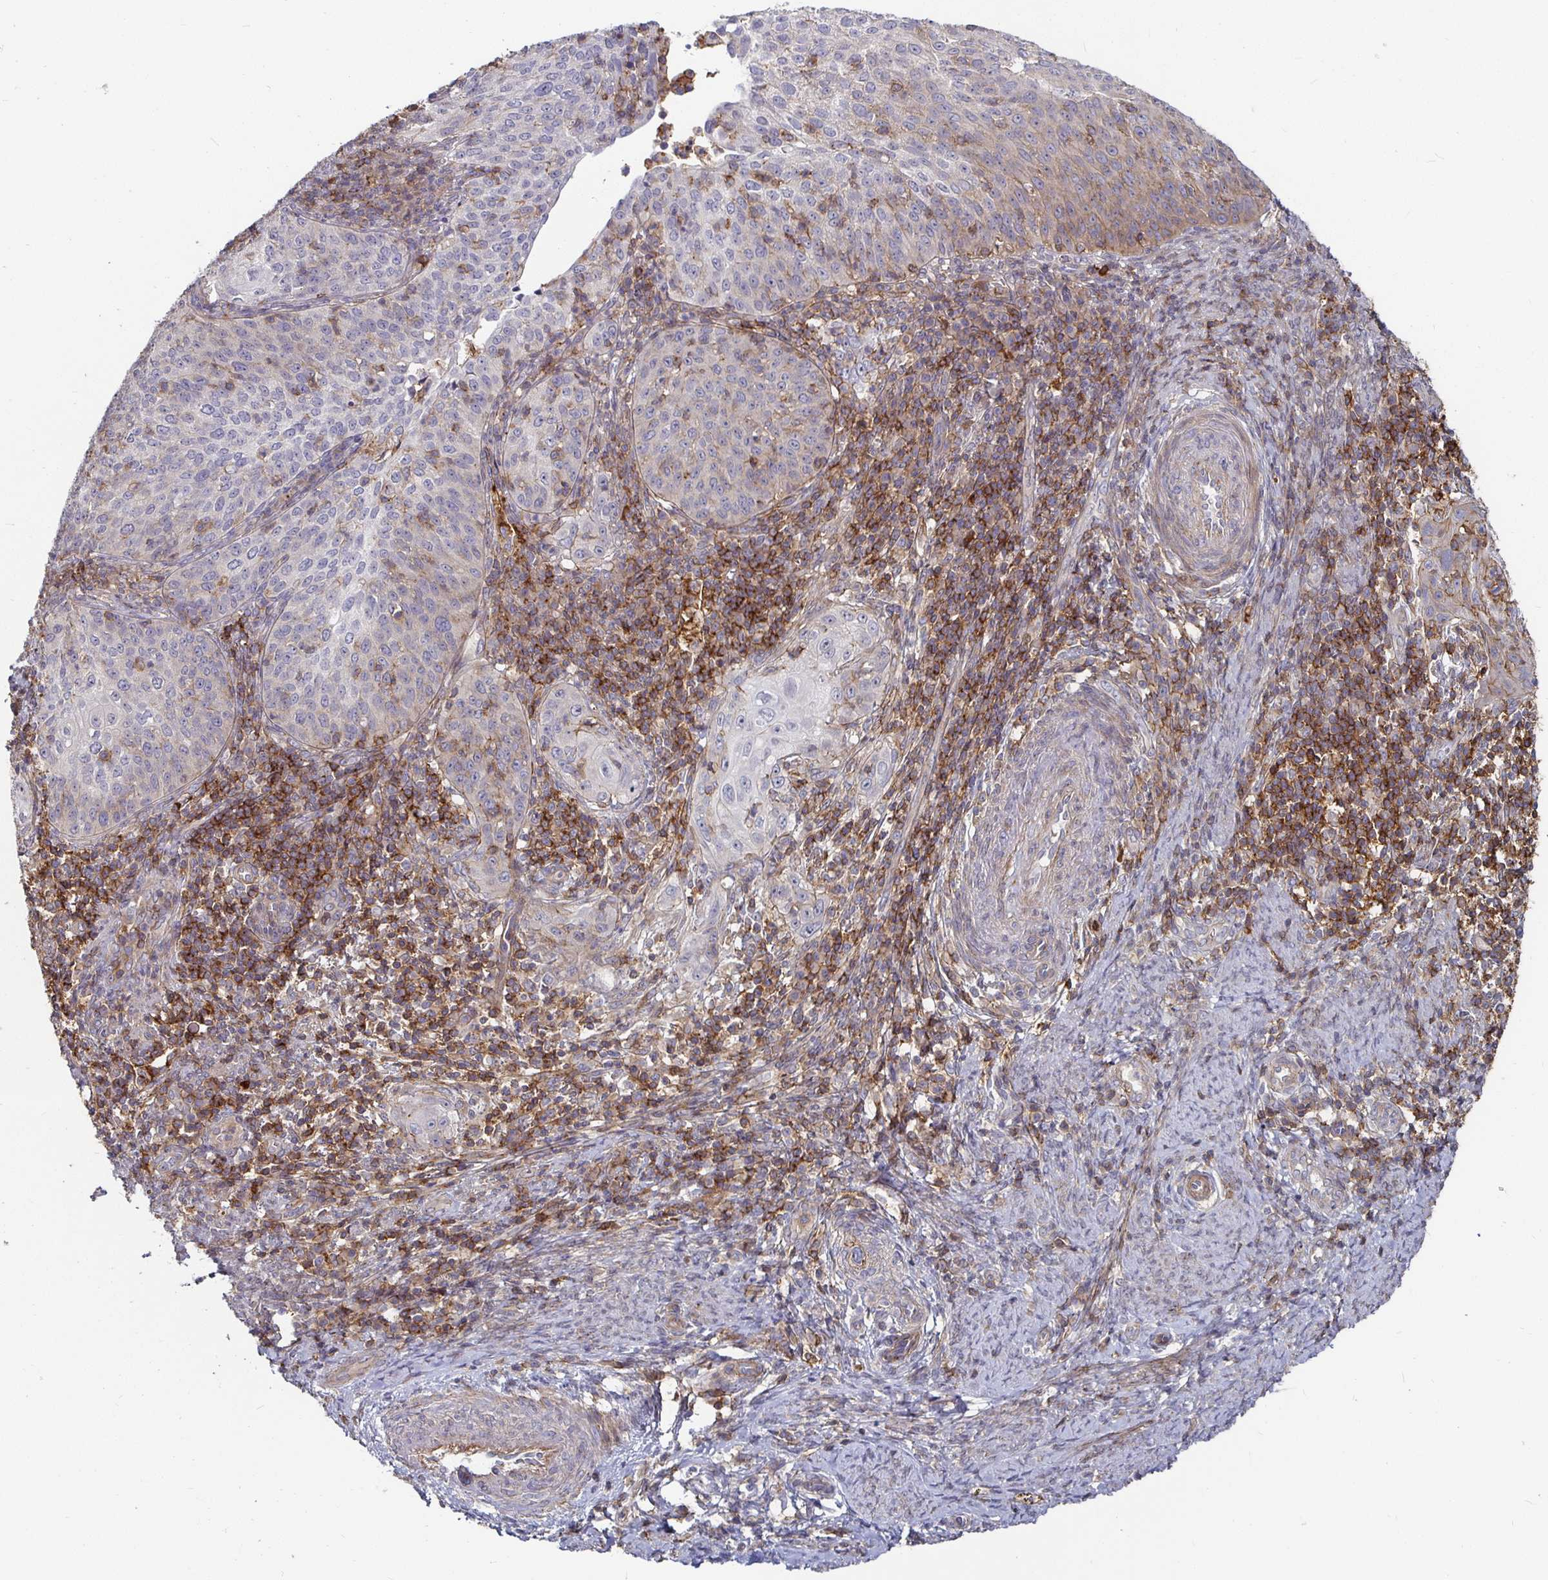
{"staining": {"intensity": "moderate", "quantity": "25%-75%", "location": "cytoplasmic/membranous"}, "tissue": "cervical cancer", "cell_type": "Tumor cells", "image_type": "cancer", "snomed": [{"axis": "morphology", "description": "Squamous cell carcinoma, NOS"}, {"axis": "topography", "description": "Cervix"}], "caption": "Human cervical squamous cell carcinoma stained for a protein (brown) exhibits moderate cytoplasmic/membranous positive expression in about 25%-75% of tumor cells.", "gene": "GJA4", "patient": {"sex": "female", "age": 30}}